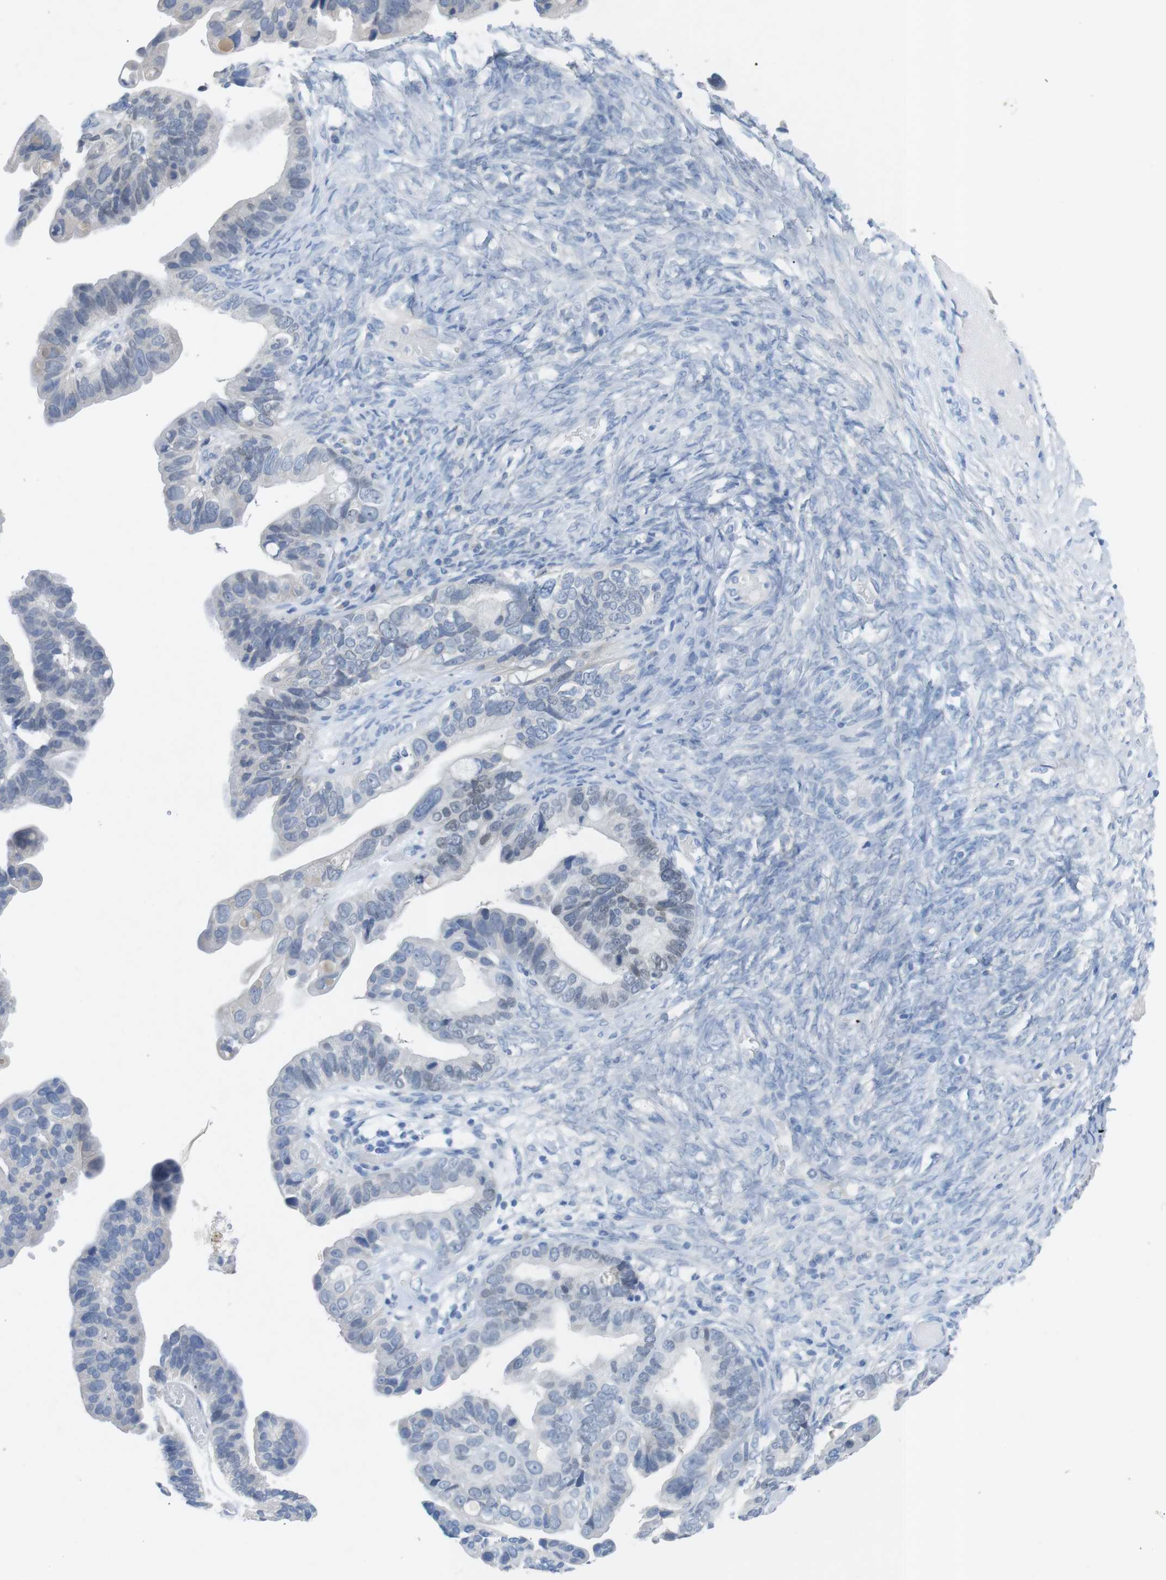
{"staining": {"intensity": "weak", "quantity": "<25%", "location": "nuclear"}, "tissue": "ovarian cancer", "cell_type": "Tumor cells", "image_type": "cancer", "snomed": [{"axis": "morphology", "description": "Cystadenocarcinoma, serous, NOS"}, {"axis": "topography", "description": "Ovary"}], "caption": "The image reveals no significant staining in tumor cells of ovarian cancer.", "gene": "SALL4", "patient": {"sex": "female", "age": 56}}